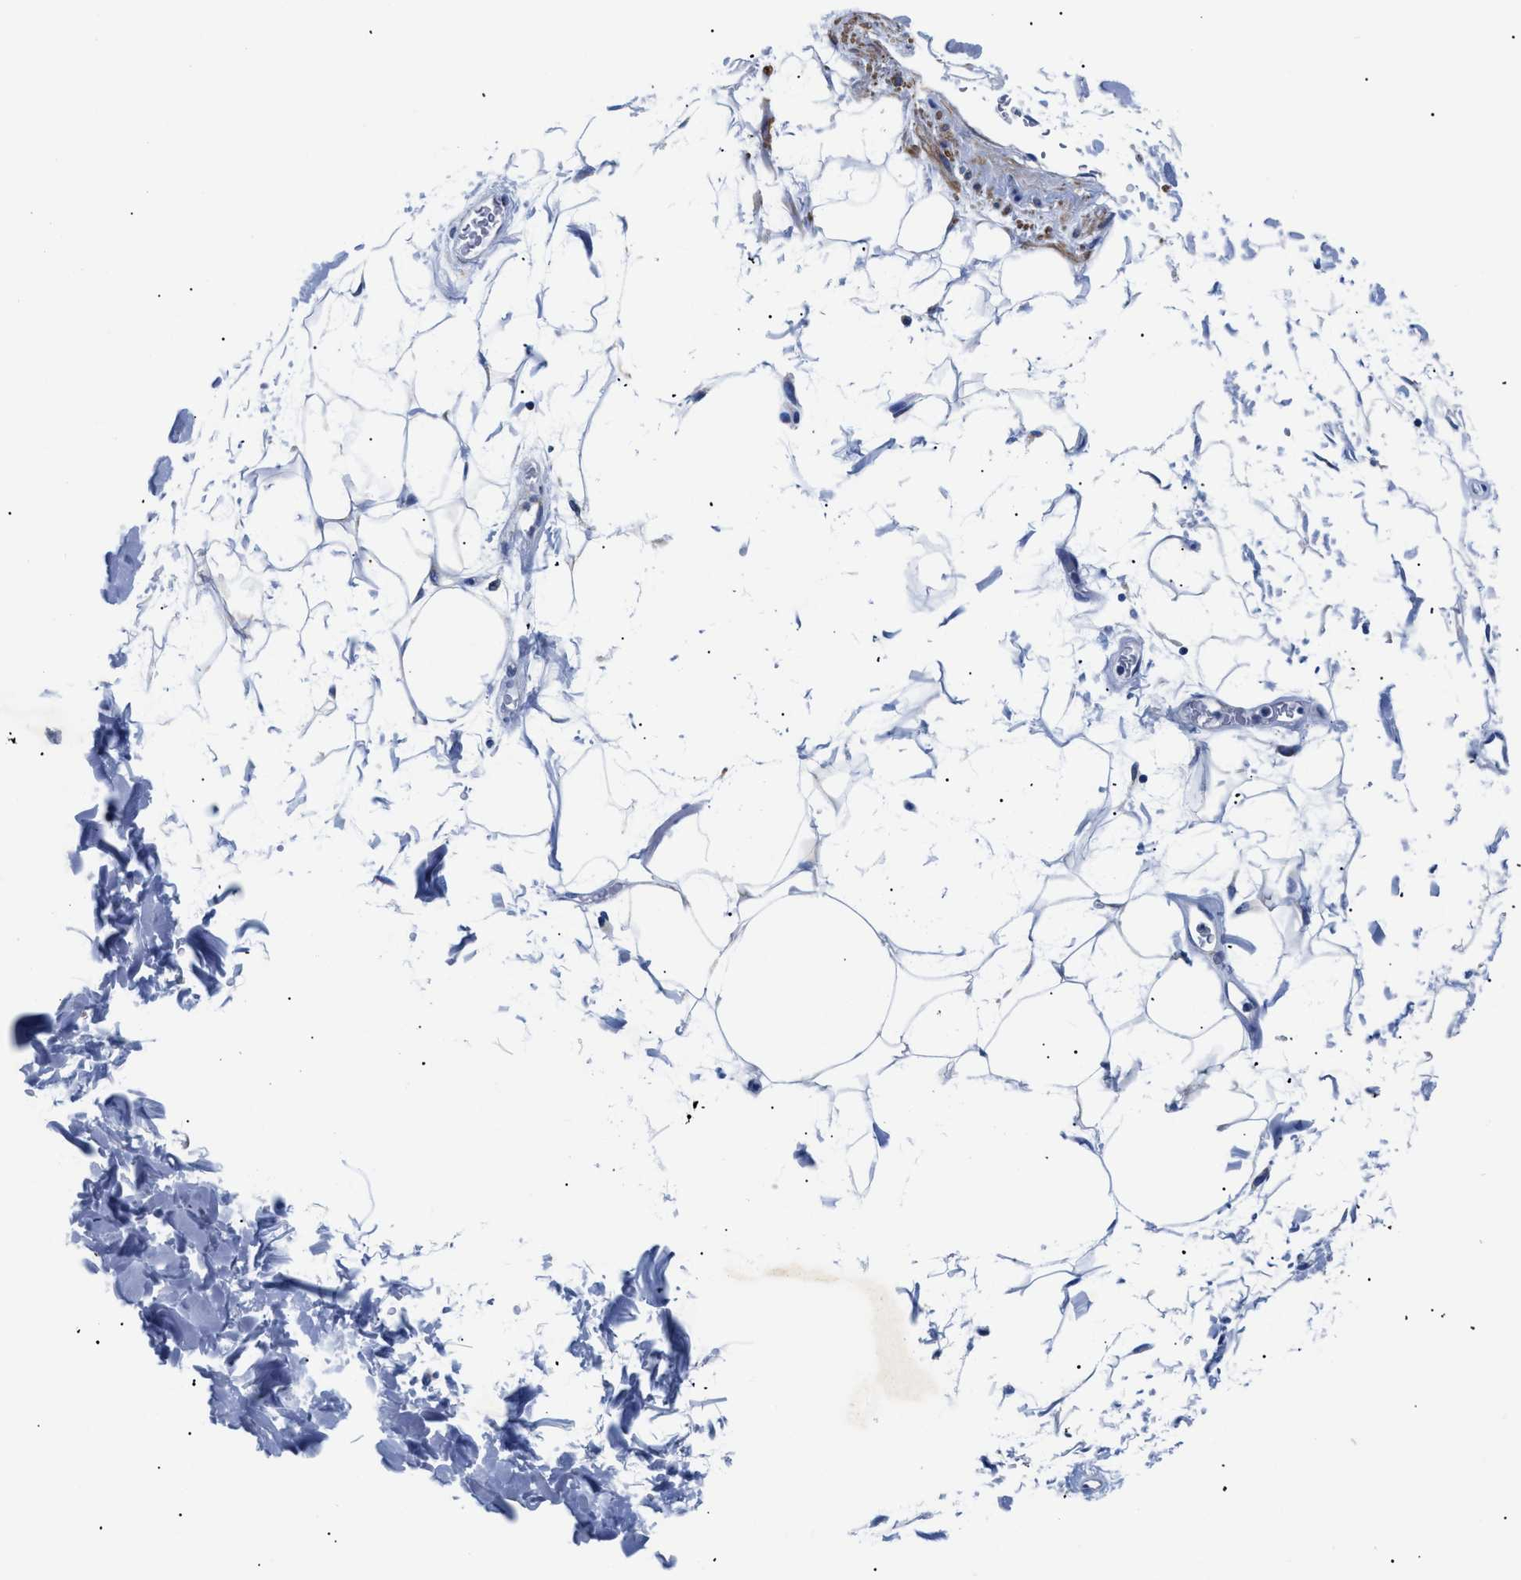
{"staining": {"intensity": "negative", "quantity": "none", "location": "none"}, "tissue": "adipose tissue", "cell_type": "Adipocytes", "image_type": "normal", "snomed": [{"axis": "morphology", "description": "Normal tissue, NOS"}, {"axis": "topography", "description": "Soft tissue"}], "caption": "The micrograph exhibits no significant staining in adipocytes of adipose tissue.", "gene": "GPR149", "patient": {"sex": "male", "age": 72}}